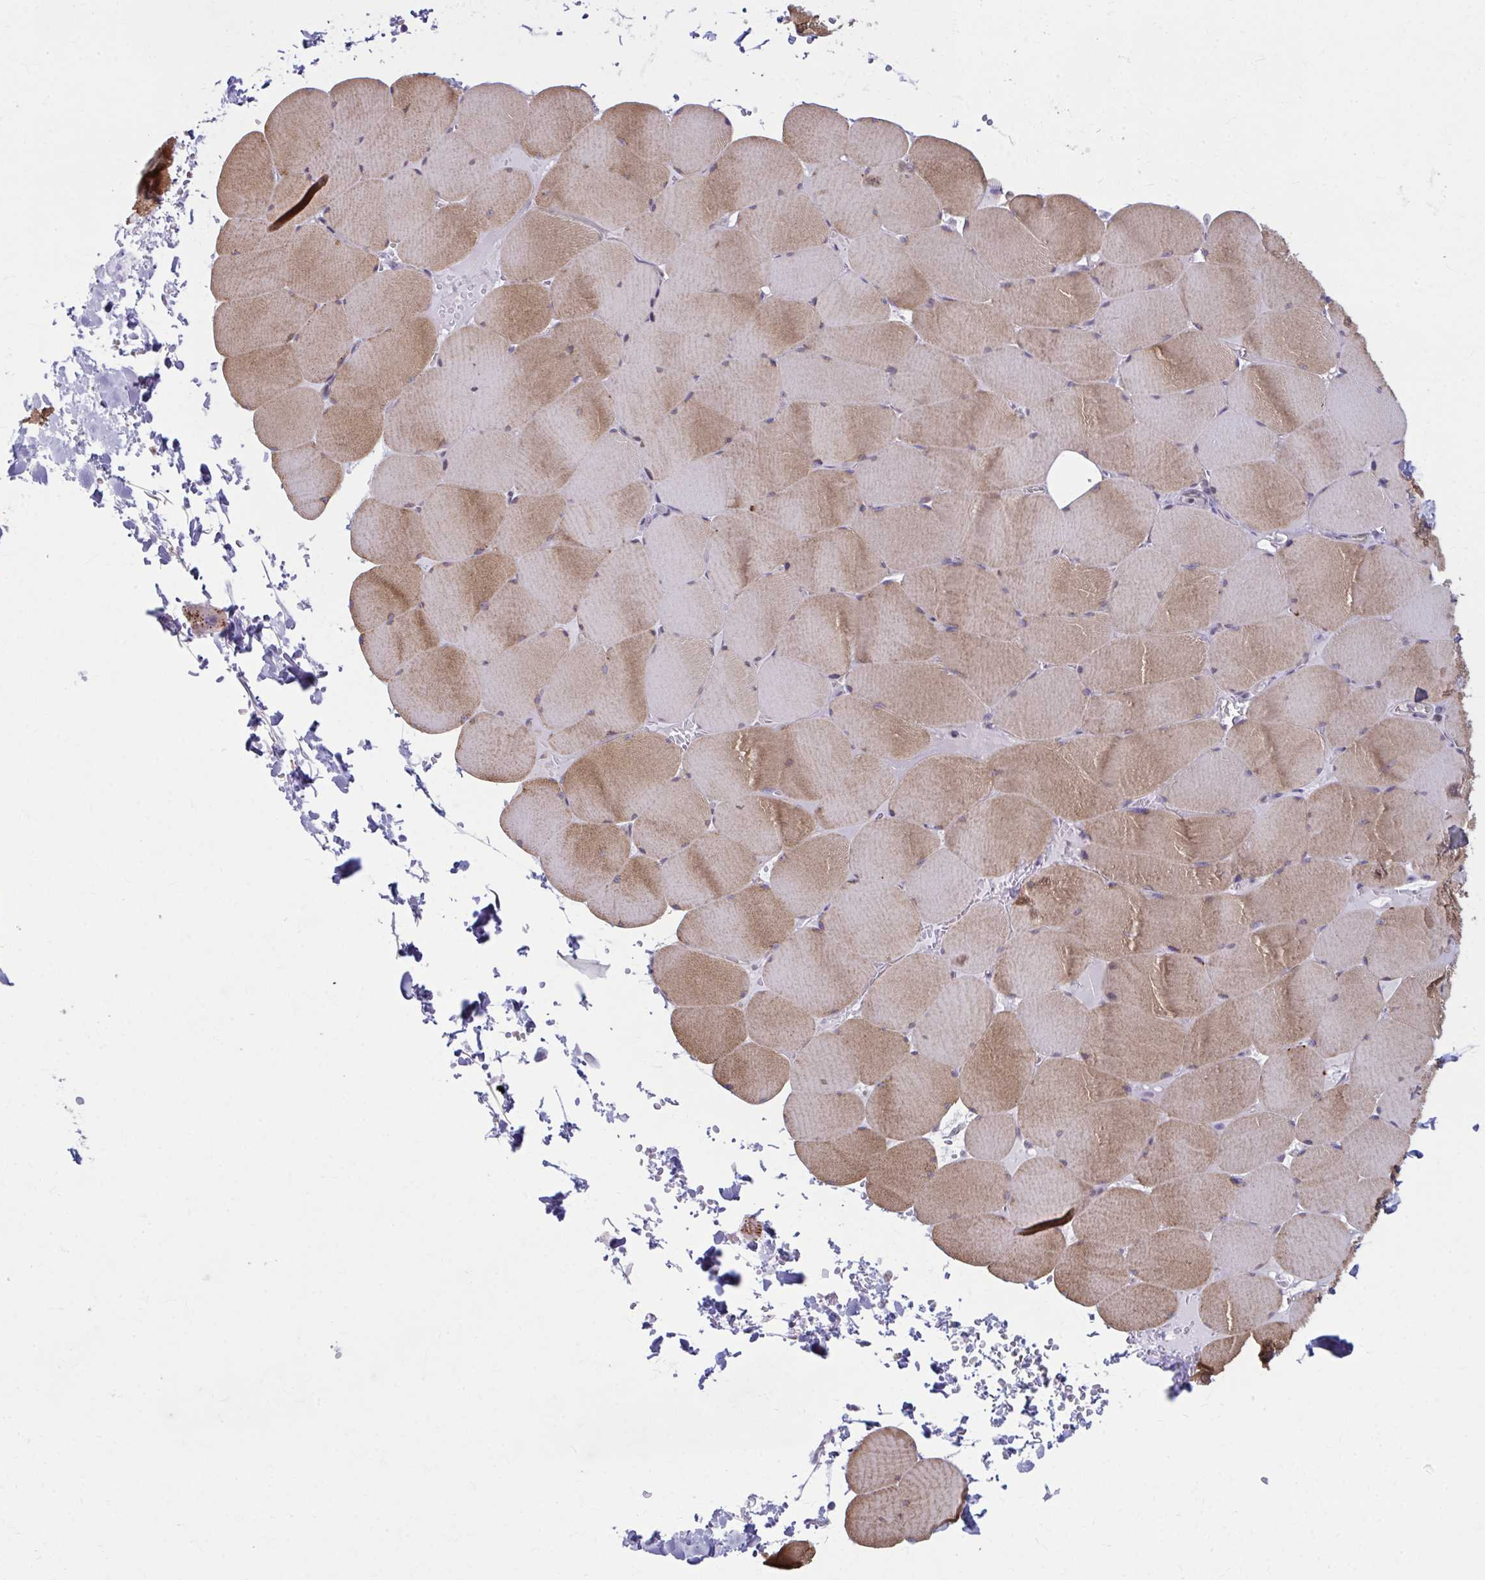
{"staining": {"intensity": "moderate", "quantity": "25%-75%", "location": "cytoplasmic/membranous"}, "tissue": "skeletal muscle", "cell_type": "Myocytes", "image_type": "normal", "snomed": [{"axis": "morphology", "description": "Normal tissue, NOS"}, {"axis": "topography", "description": "Skeletal muscle"}, {"axis": "topography", "description": "Head-Neck"}], "caption": "A micrograph of skeletal muscle stained for a protein exhibits moderate cytoplasmic/membranous brown staining in myocytes. The staining was performed using DAB (3,3'-diaminobenzidine), with brown indicating positive protein expression. Nuclei are stained blue with hematoxylin.", "gene": "LRRC4B", "patient": {"sex": "male", "age": 66}}